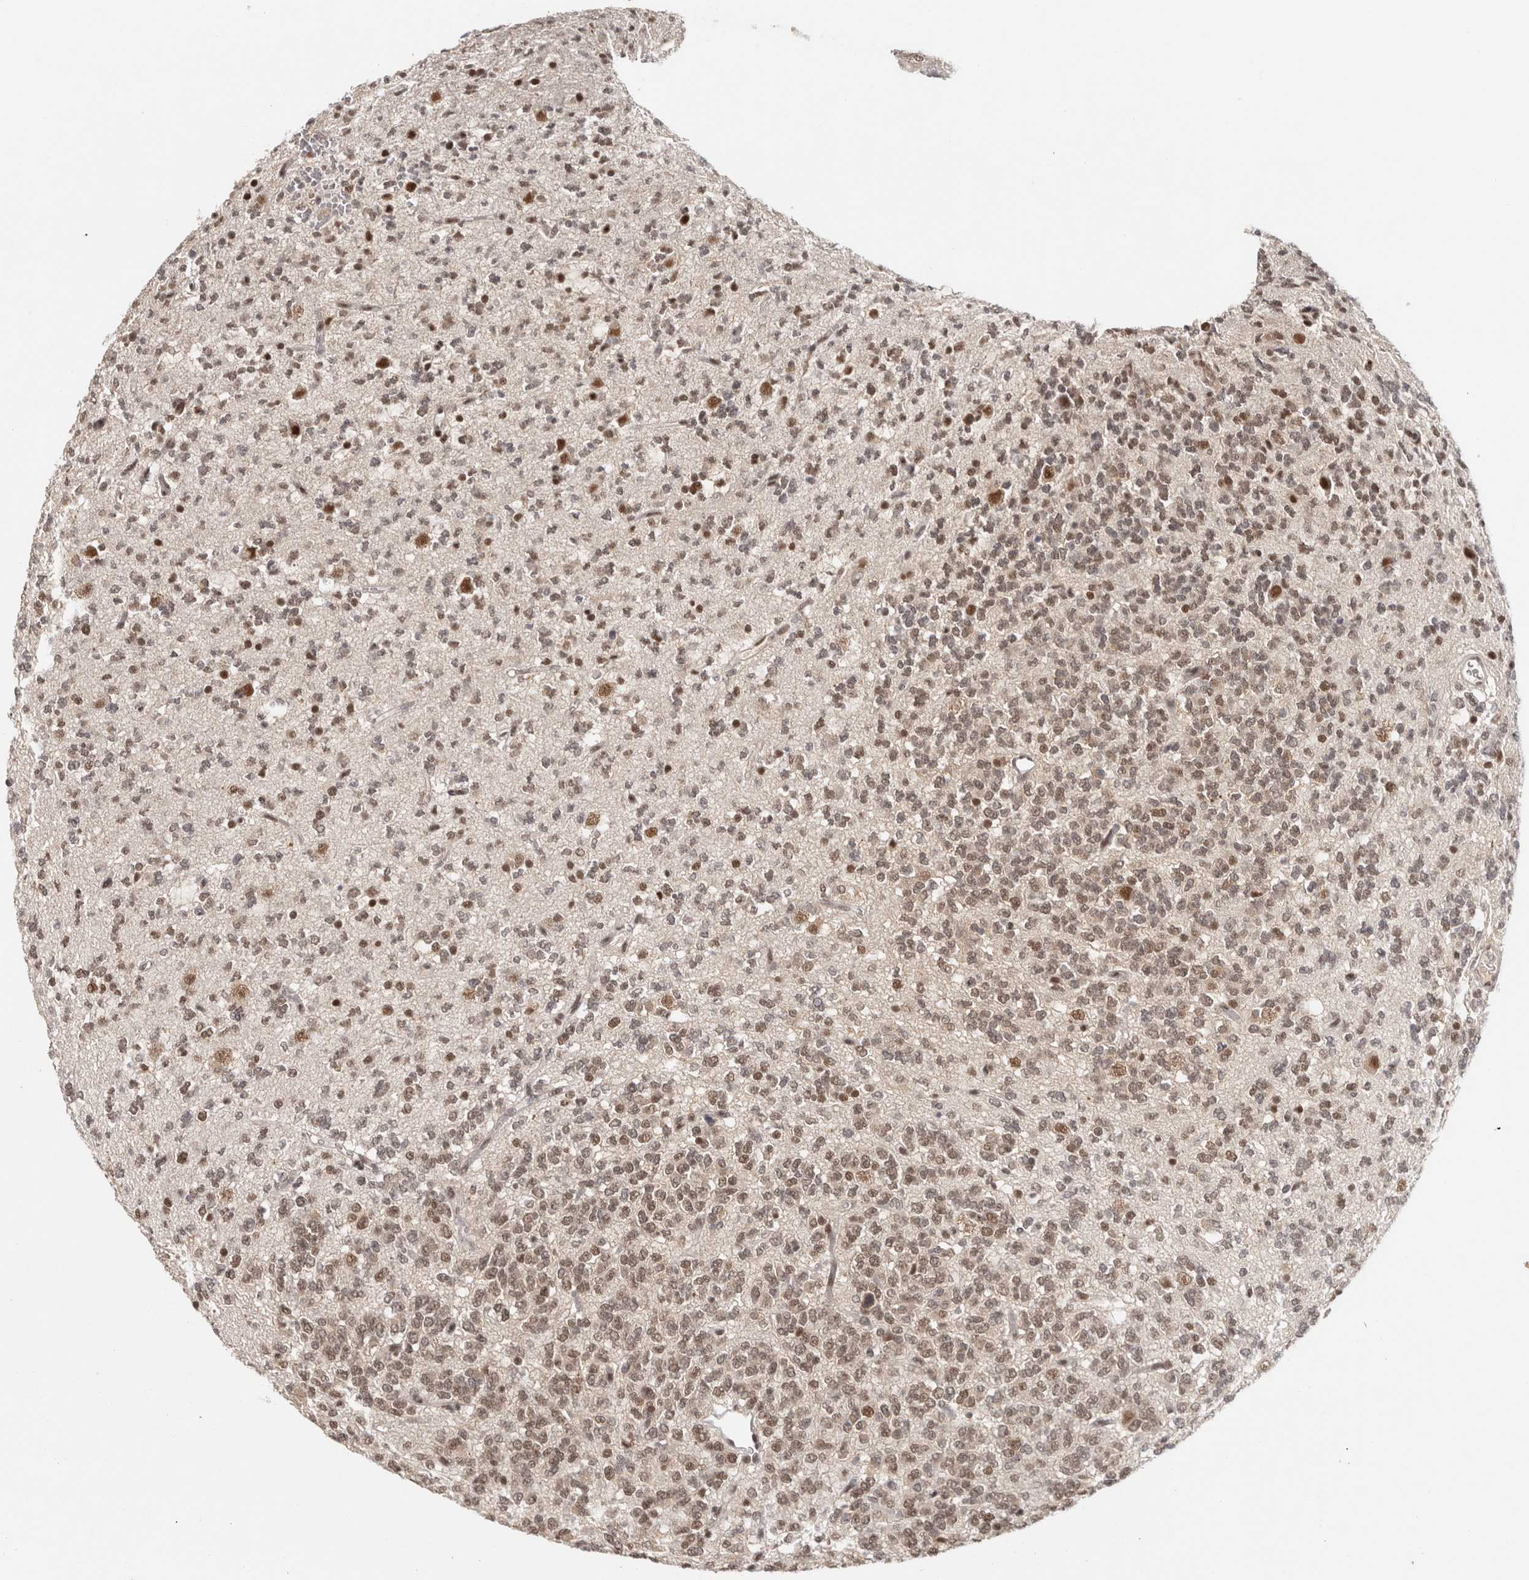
{"staining": {"intensity": "moderate", "quantity": ">75%", "location": "nuclear"}, "tissue": "glioma", "cell_type": "Tumor cells", "image_type": "cancer", "snomed": [{"axis": "morphology", "description": "Glioma, malignant, Low grade"}, {"axis": "topography", "description": "Brain"}], "caption": "This image reveals IHC staining of human malignant low-grade glioma, with medium moderate nuclear expression in about >75% of tumor cells.", "gene": "ZNF830", "patient": {"sex": "male", "age": 38}}